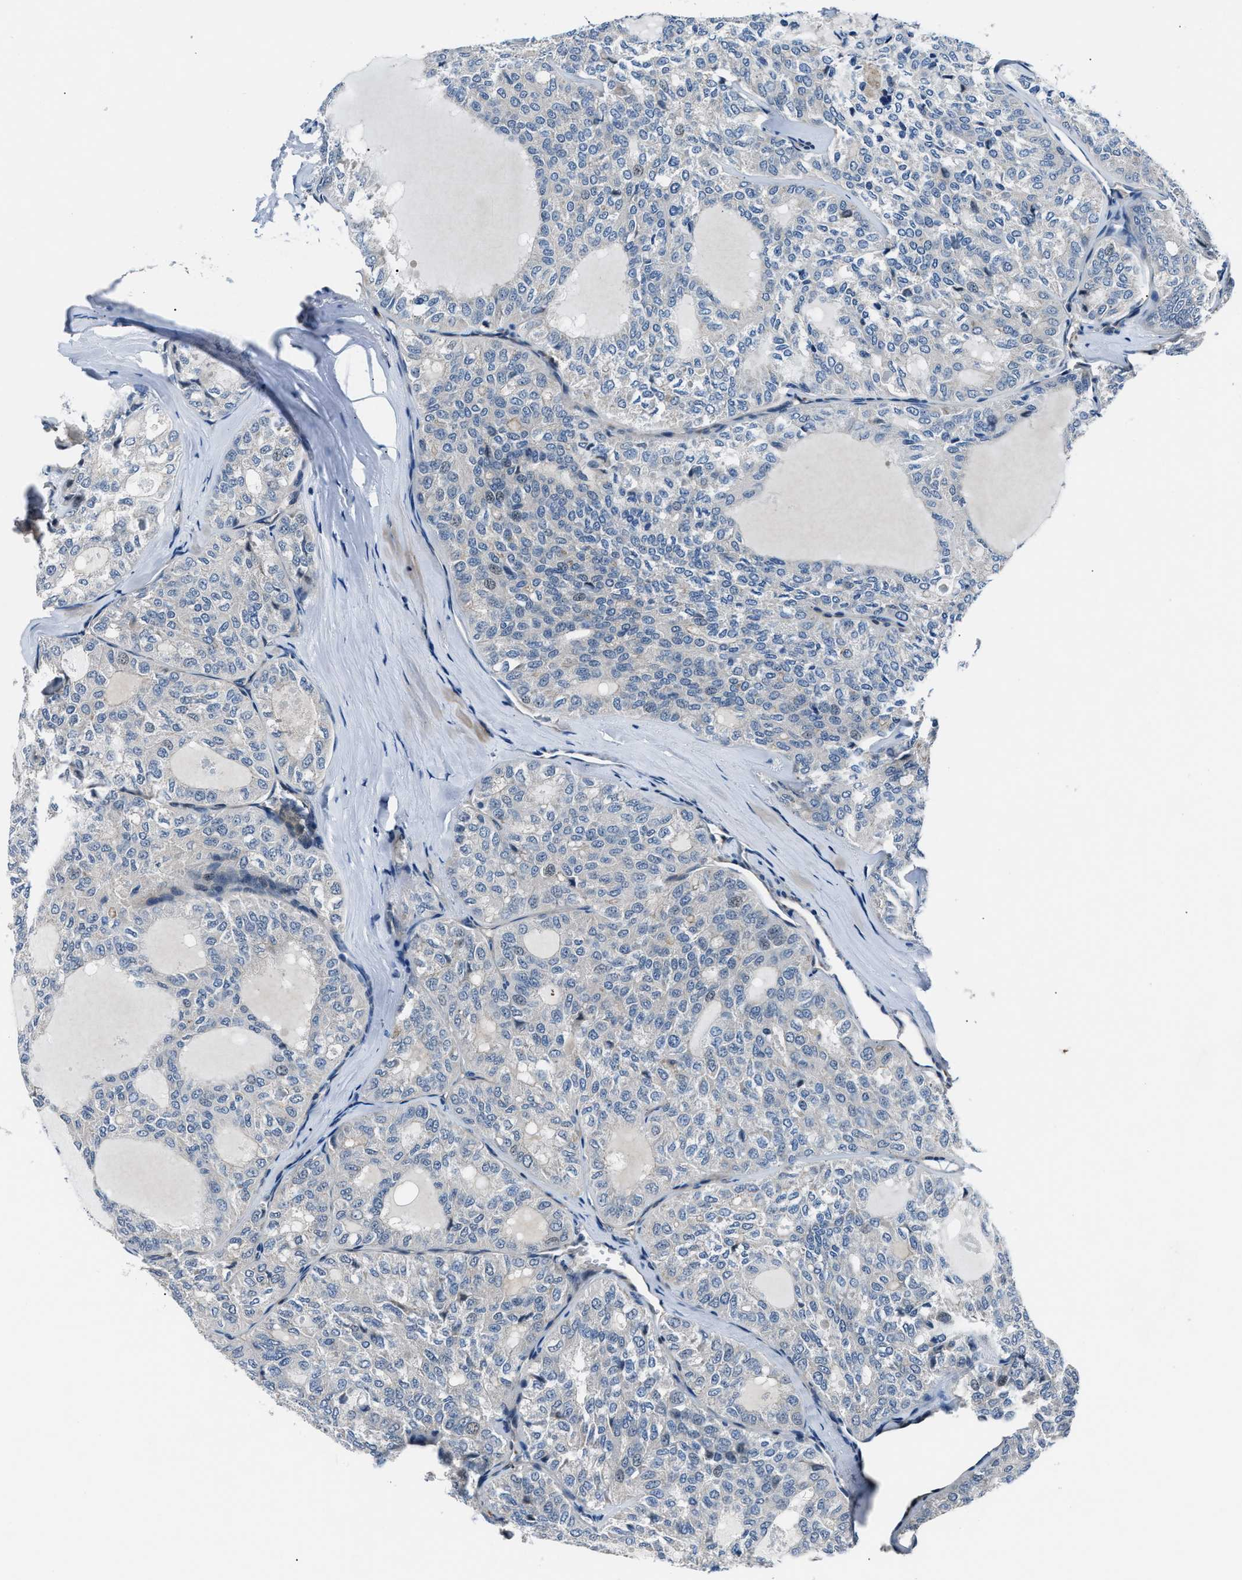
{"staining": {"intensity": "negative", "quantity": "none", "location": "none"}, "tissue": "thyroid cancer", "cell_type": "Tumor cells", "image_type": "cancer", "snomed": [{"axis": "morphology", "description": "Follicular adenoma carcinoma, NOS"}, {"axis": "topography", "description": "Thyroid gland"}], "caption": "Thyroid follicular adenoma carcinoma was stained to show a protein in brown. There is no significant staining in tumor cells.", "gene": "MPDZ", "patient": {"sex": "male", "age": 75}}